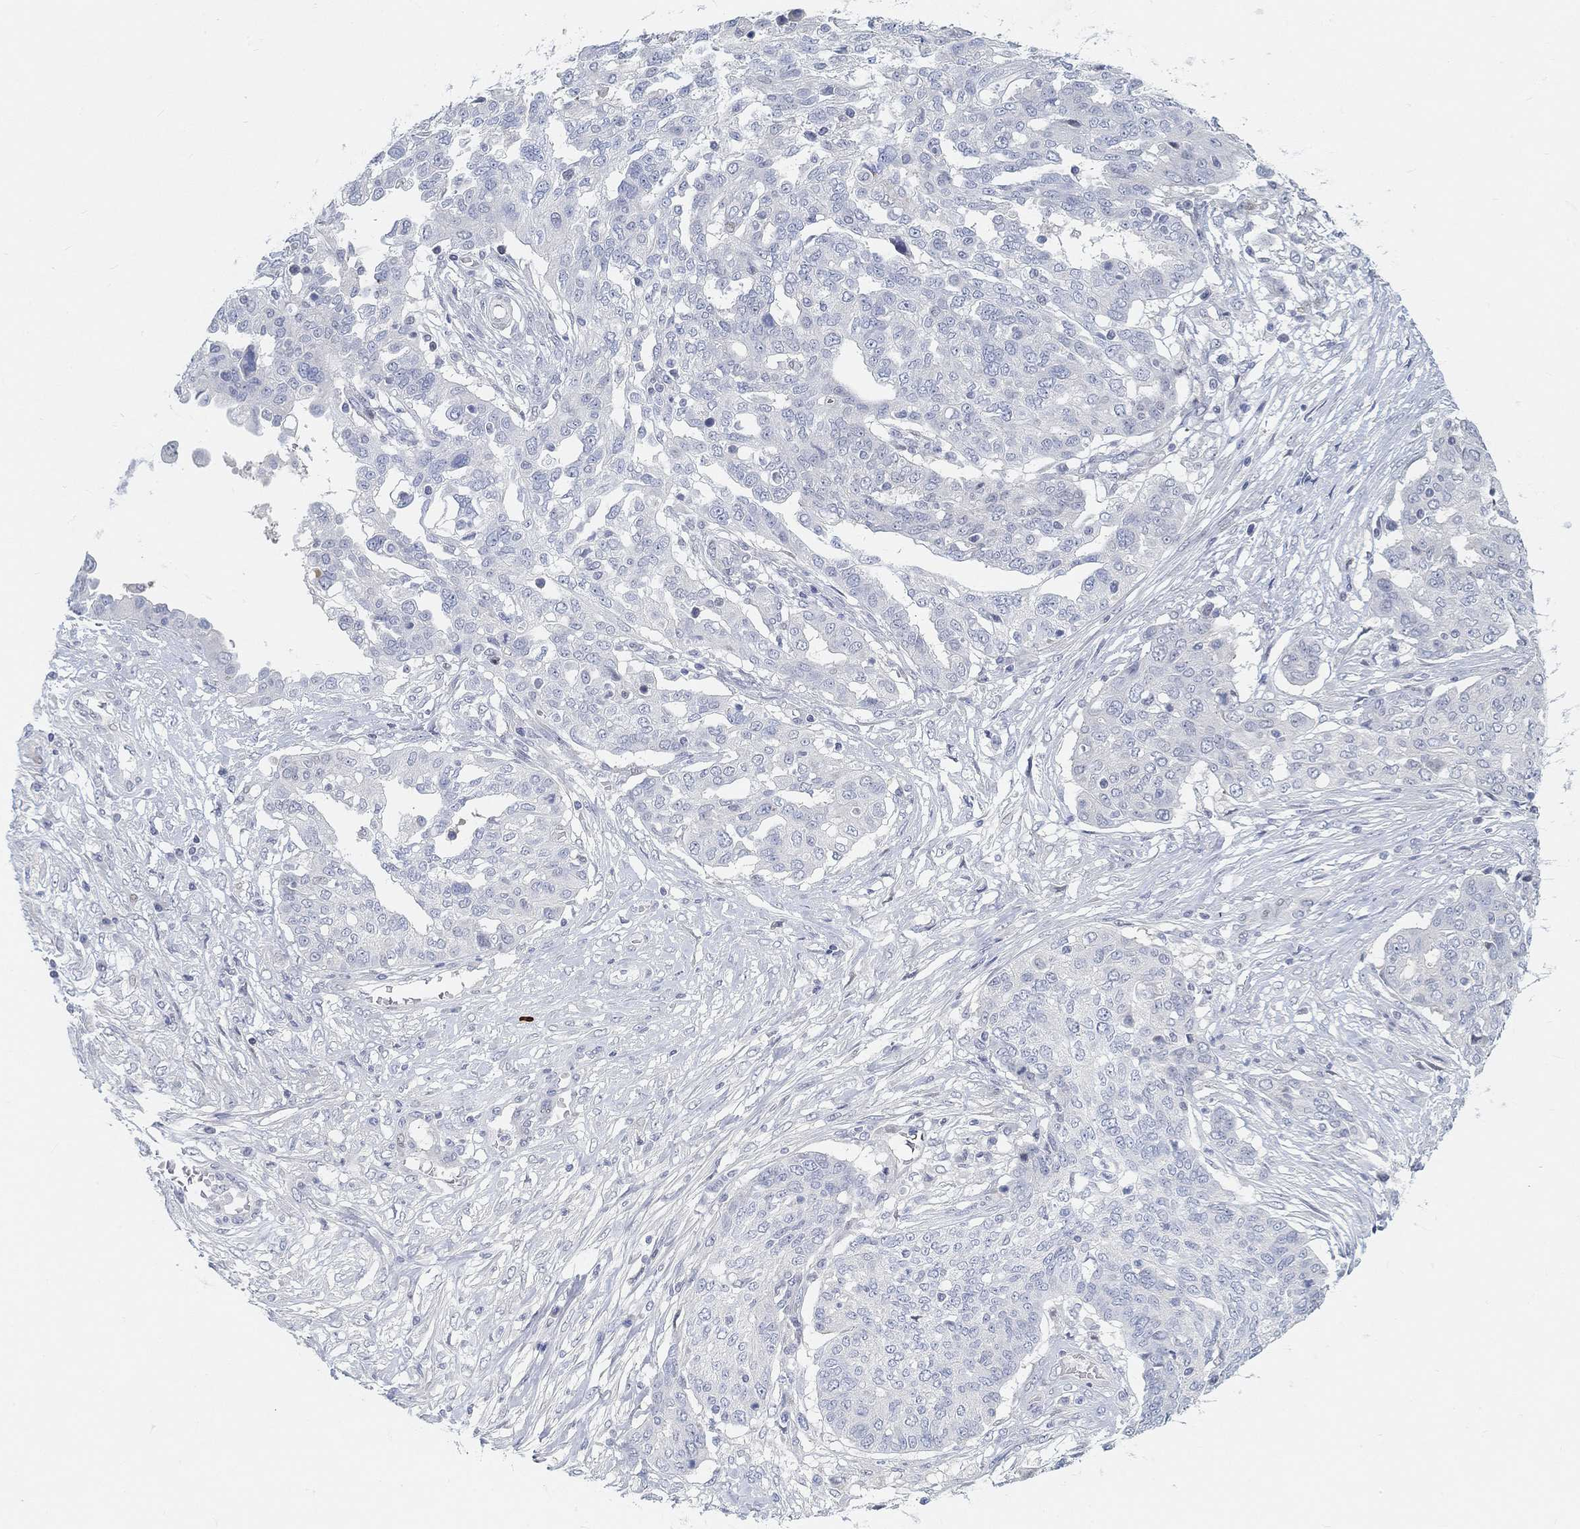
{"staining": {"intensity": "negative", "quantity": "none", "location": "none"}, "tissue": "ovarian cancer", "cell_type": "Tumor cells", "image_type": "cancer", "snomed": [{"axis": "morphology", "description": "Cystadenocarcinoma, serous, NOS"}, {"axis": "topography", "description": "Ovary"}], "caption": "Immunohistochemistry (IHC) photomicrograph of human ovarian cancer stained for a protein (brown), which displays no expression in tumor cells.", "gene": "SNTG2", "patient": {"sex": "female", "age": 67}}